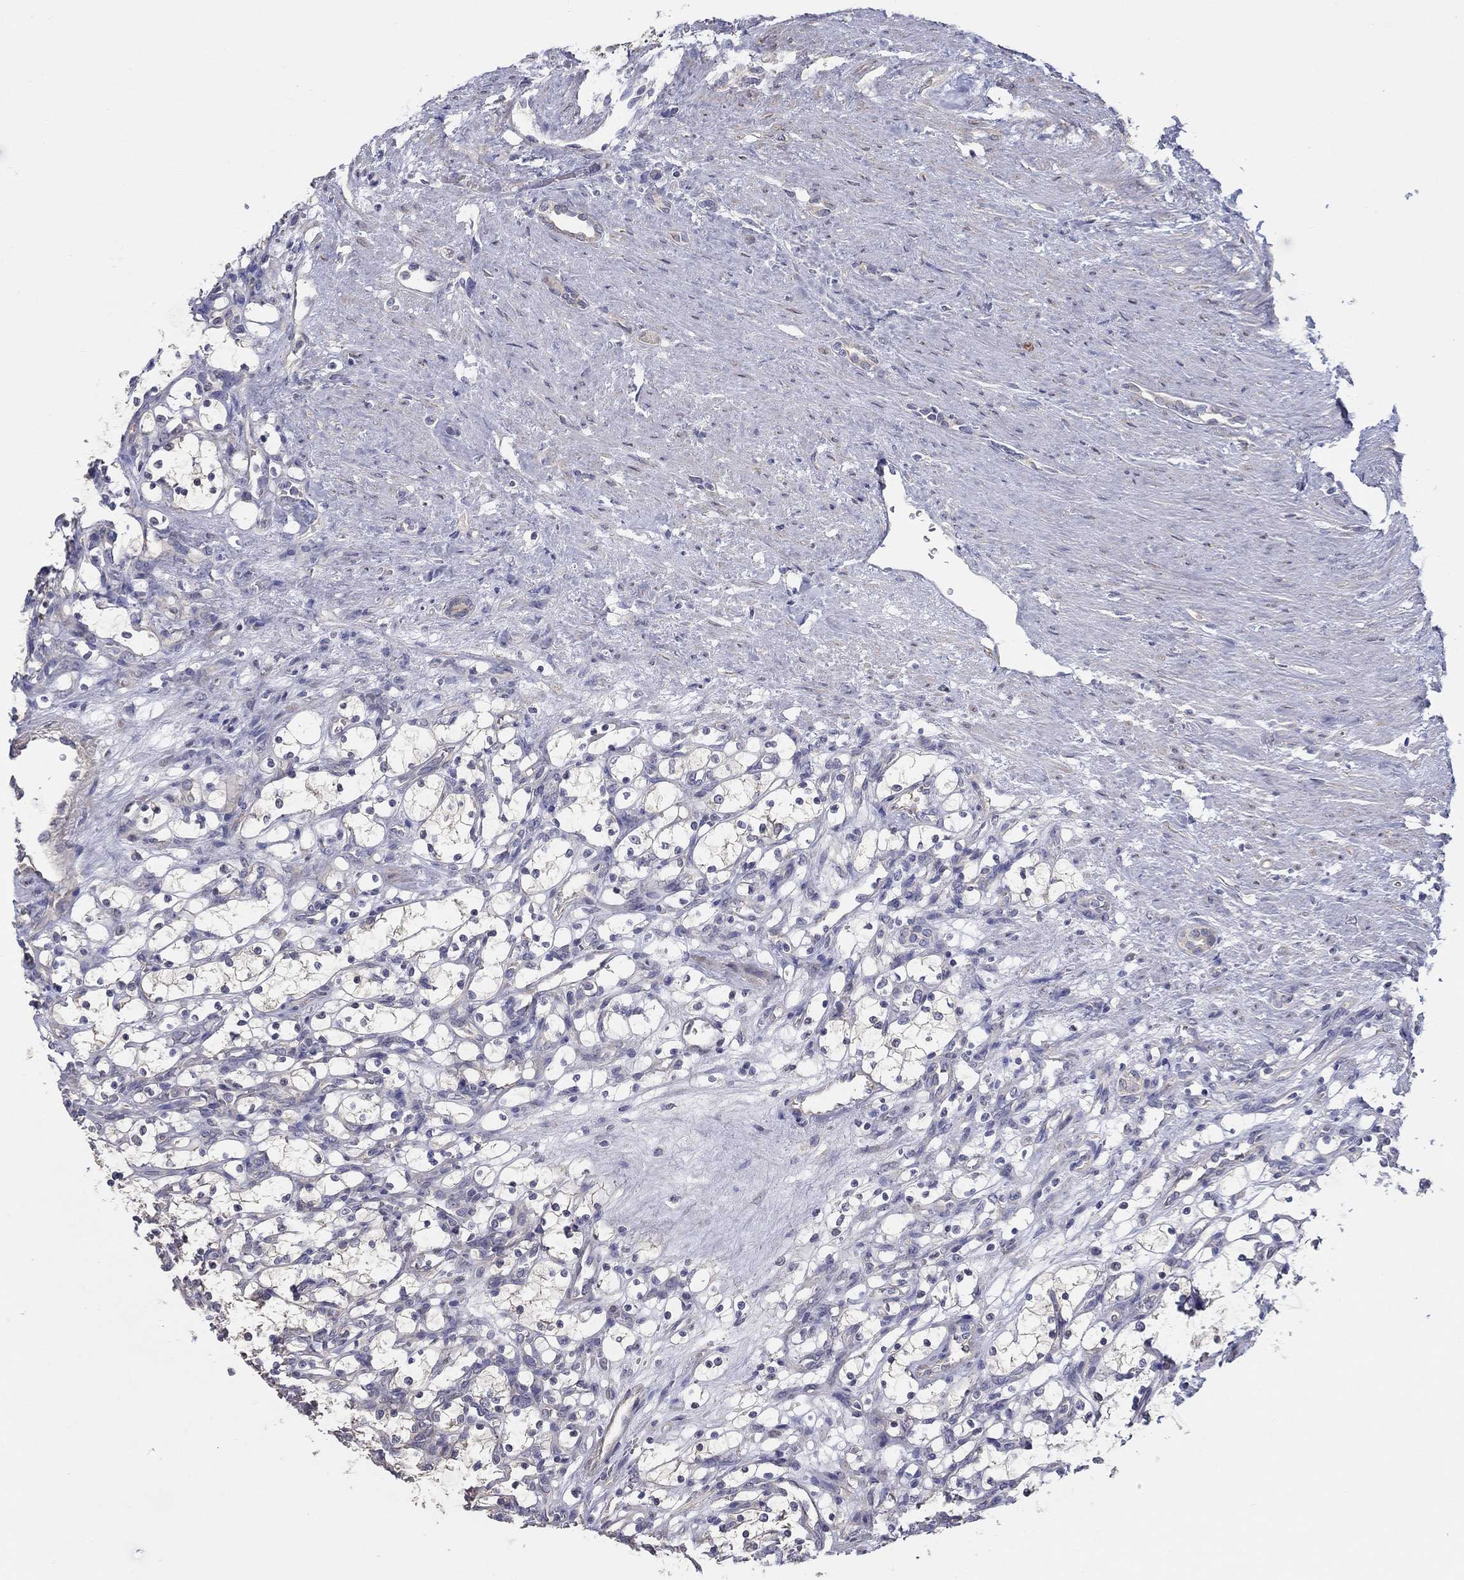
{"staining": {"intensity": "negative", "quantity": "none", "location": "none"}, "tissue": "renal cancer", "cell_type": "Tumor cells", "image_type": "cancer", "snomed": [{"axis": "morphology", "description": "Adenocarcinoma, NOS"}, {"axis": "topography", "description": "Kidney"}], "caption": "Immunohistochemistry histopathology image of neoplastic tissue: adenocarcinoma (renal) stained with DAB shows no significant protein expression in tumor cells.", "gene": "DOCK3", "patient": {"sex": "female", "age": 69}}